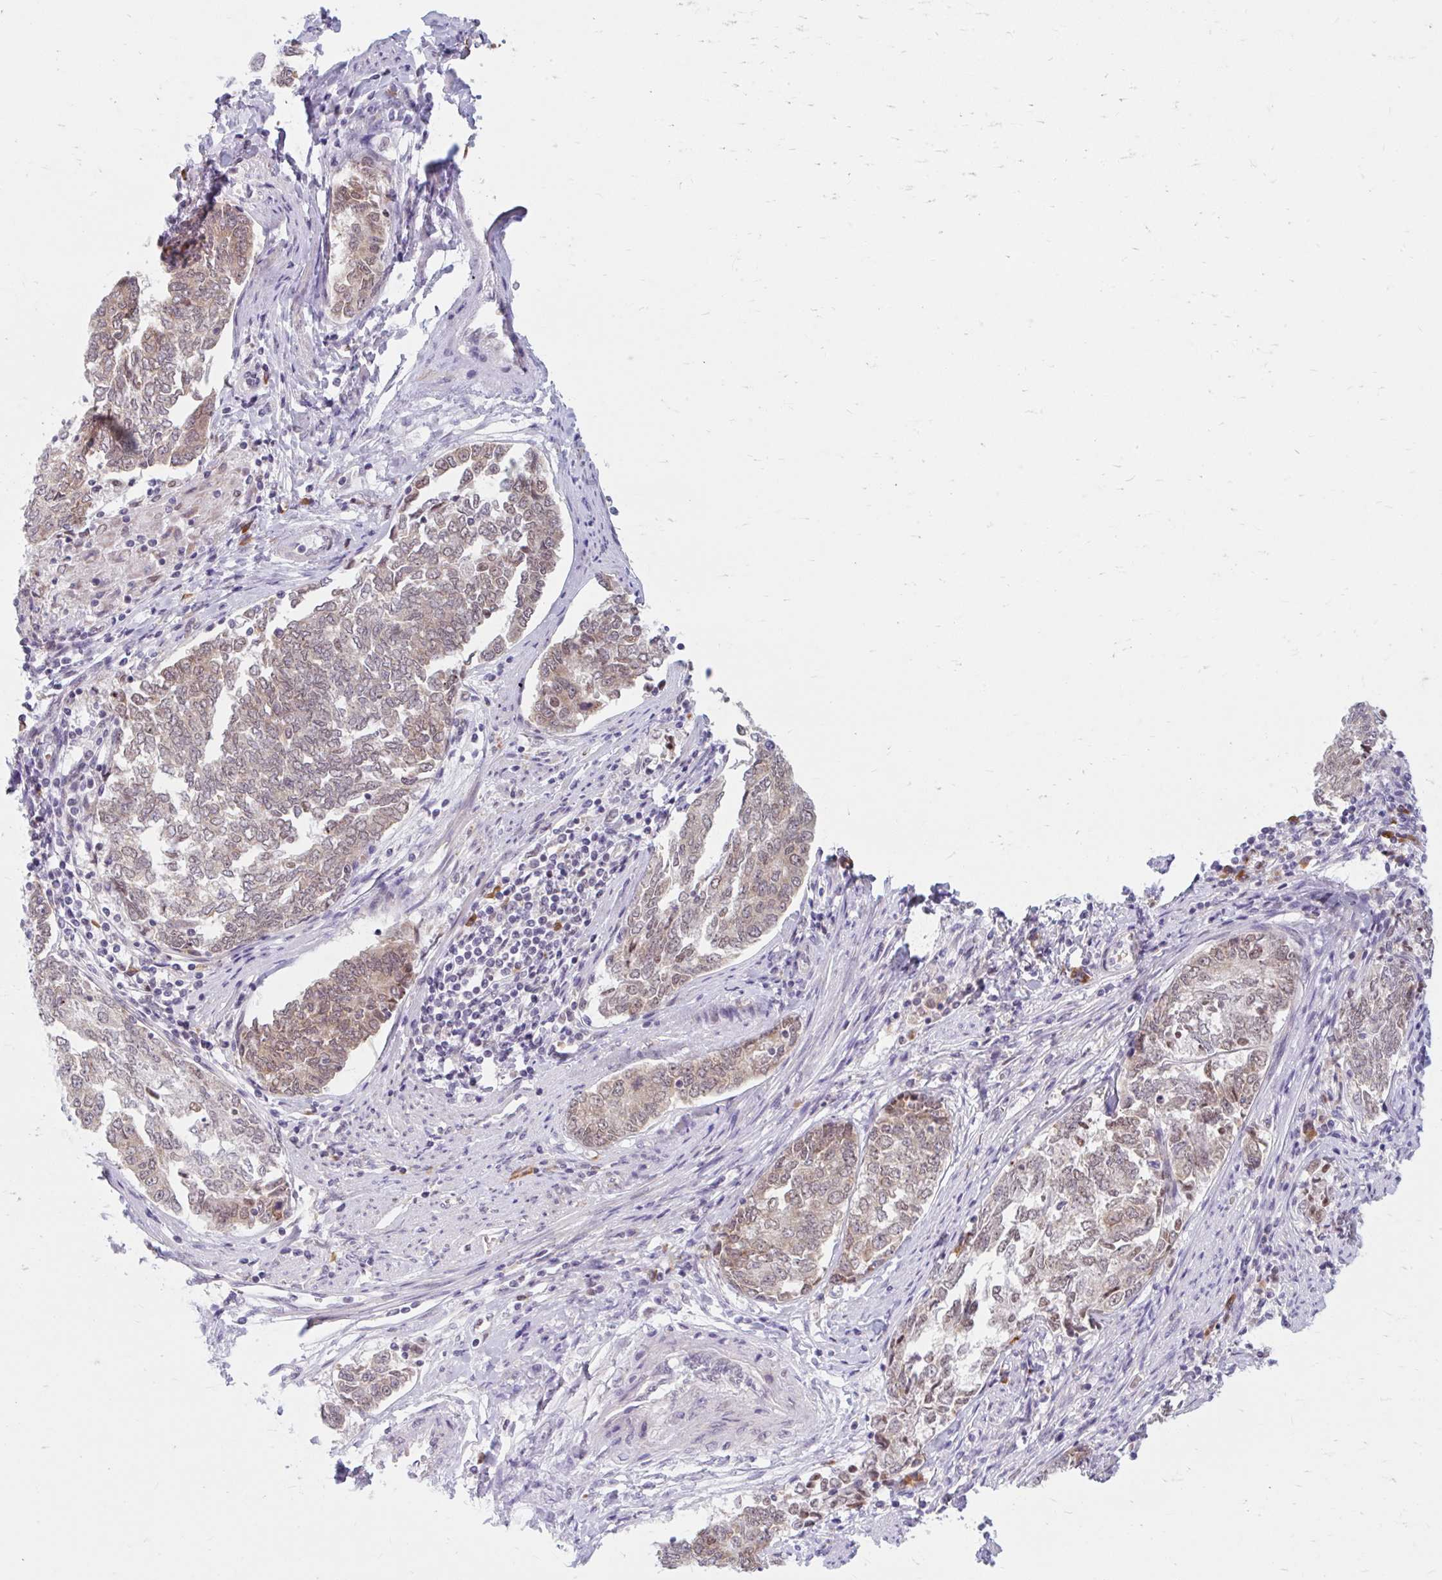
{"staining": {"intensity": "moderate", "quantity": ">75%", "location": "cytoplasmic/membranous"}, "tissue": "endometrial cancer", "cell_type": "Tumor cells", "image_type": "cancer", "snomed": [{"axis": "morphology", "description": "Adenocarcinoma, NOS"}, {"axis": "topography", "description": "Endometrium"}], "caption": "IHC image of neoplastic tissue: human endometrial cancer (adenocarcinoma) stained using IHC demonstrates medium levels of moderate protein expression localized specifically in the cytoplasmic/membranous of tumor cells, appearing as a cytoplasmic/membranous brown color.", "gene": "SRSF10", "patient": {"sex": "female", "age": 80}}